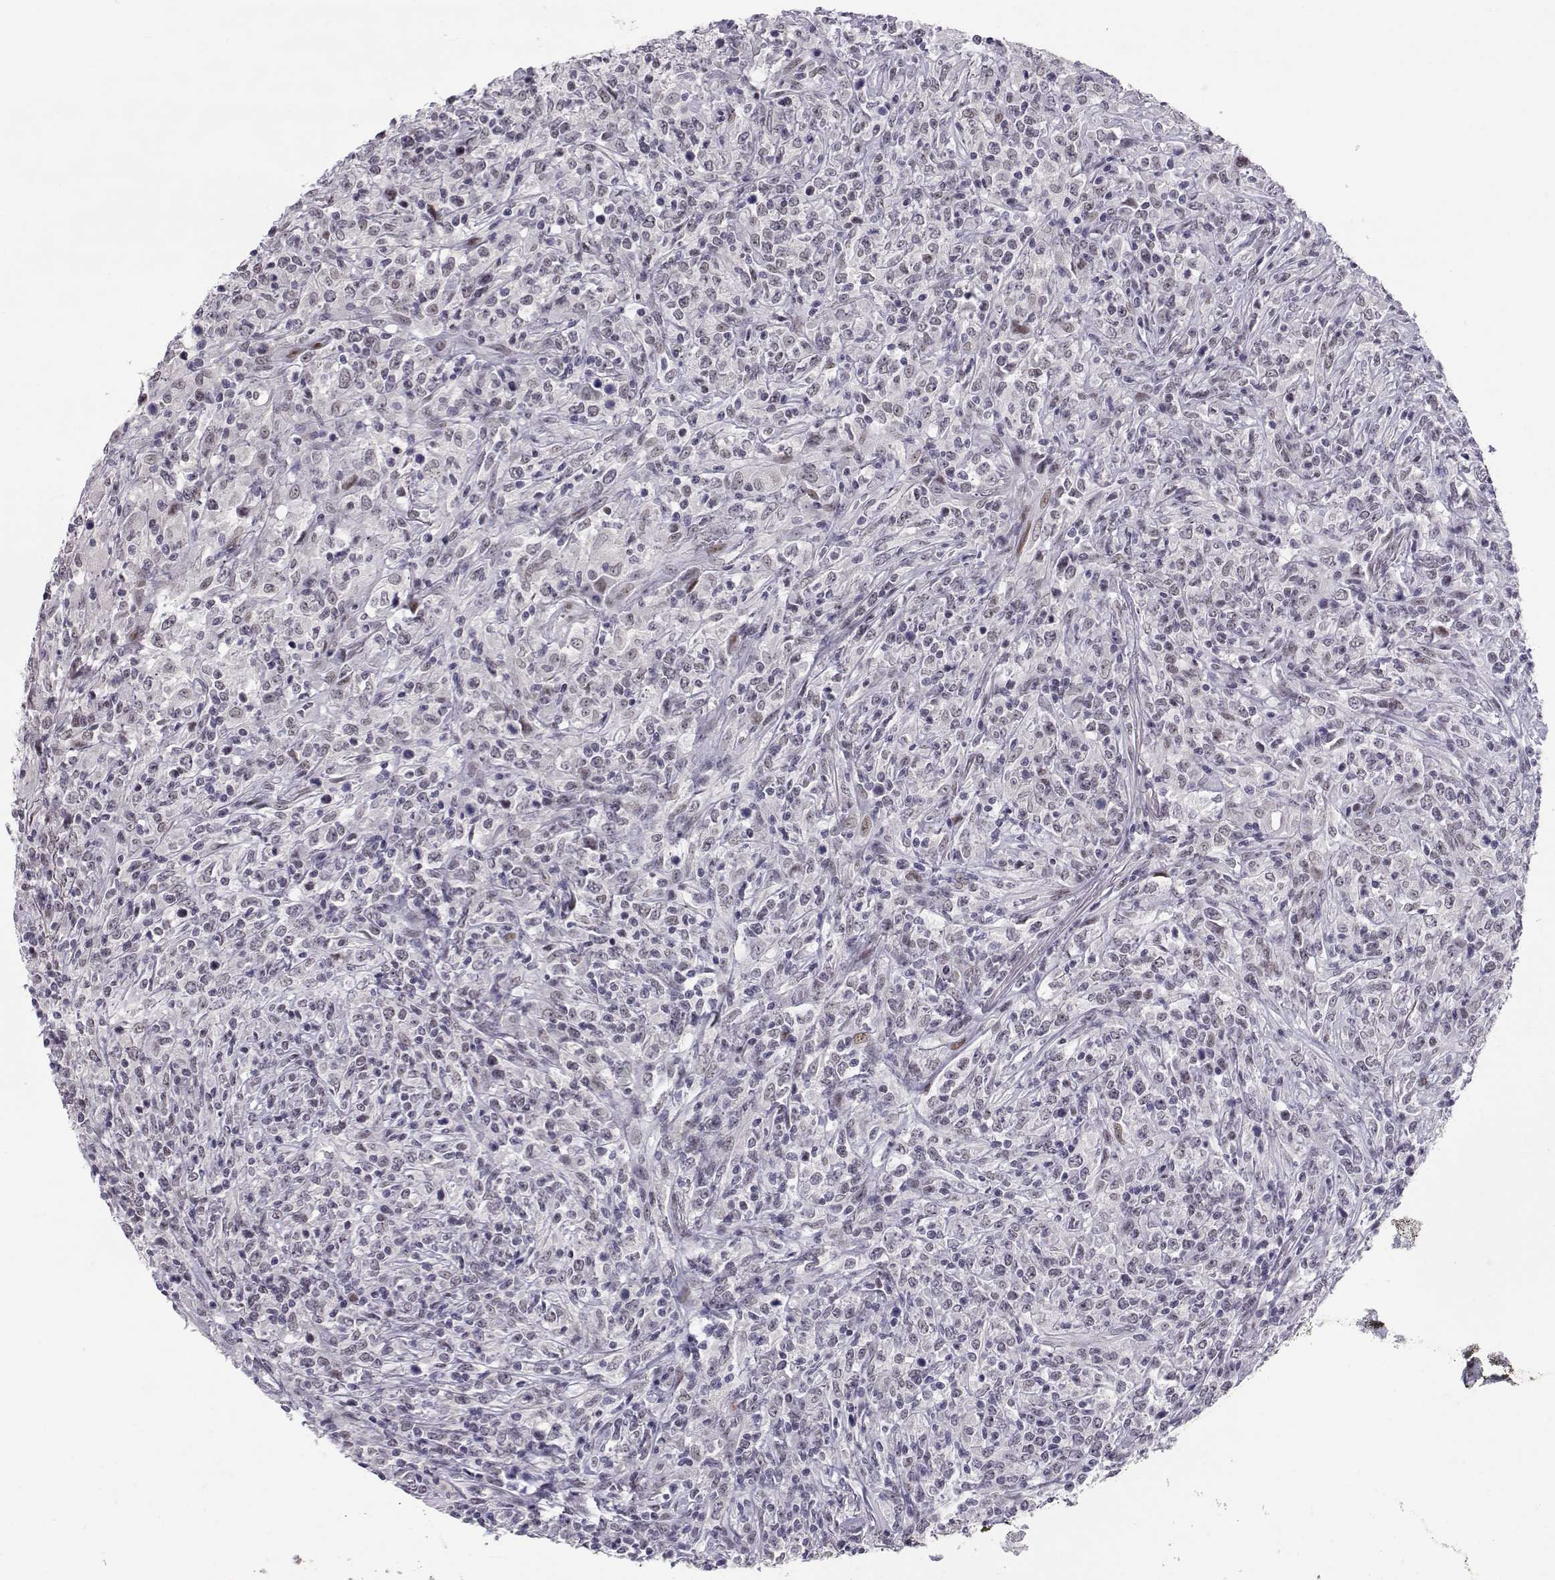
{"staining": {"intensity": "negative", "quantity": "none", "location": "none"}, "tissue": "lymphoma", "cell_type": "Tumor cells", "image_type": "cancer", "snomed": [{"axis": "morphology", "description": "Malignant lymphoma, non-Hodgkin's type, High grade"}, {"axis": "topography", "description": "Lung"}], "caption": "A high-resolution image shows immunohistochemistry staining of high-grade malignant lymphoma, non-Hodgkin's type, which shows no significant positivity in tumor cells.", "gene": "SIX6", "patient": {"sex": "male", "age": 79}}